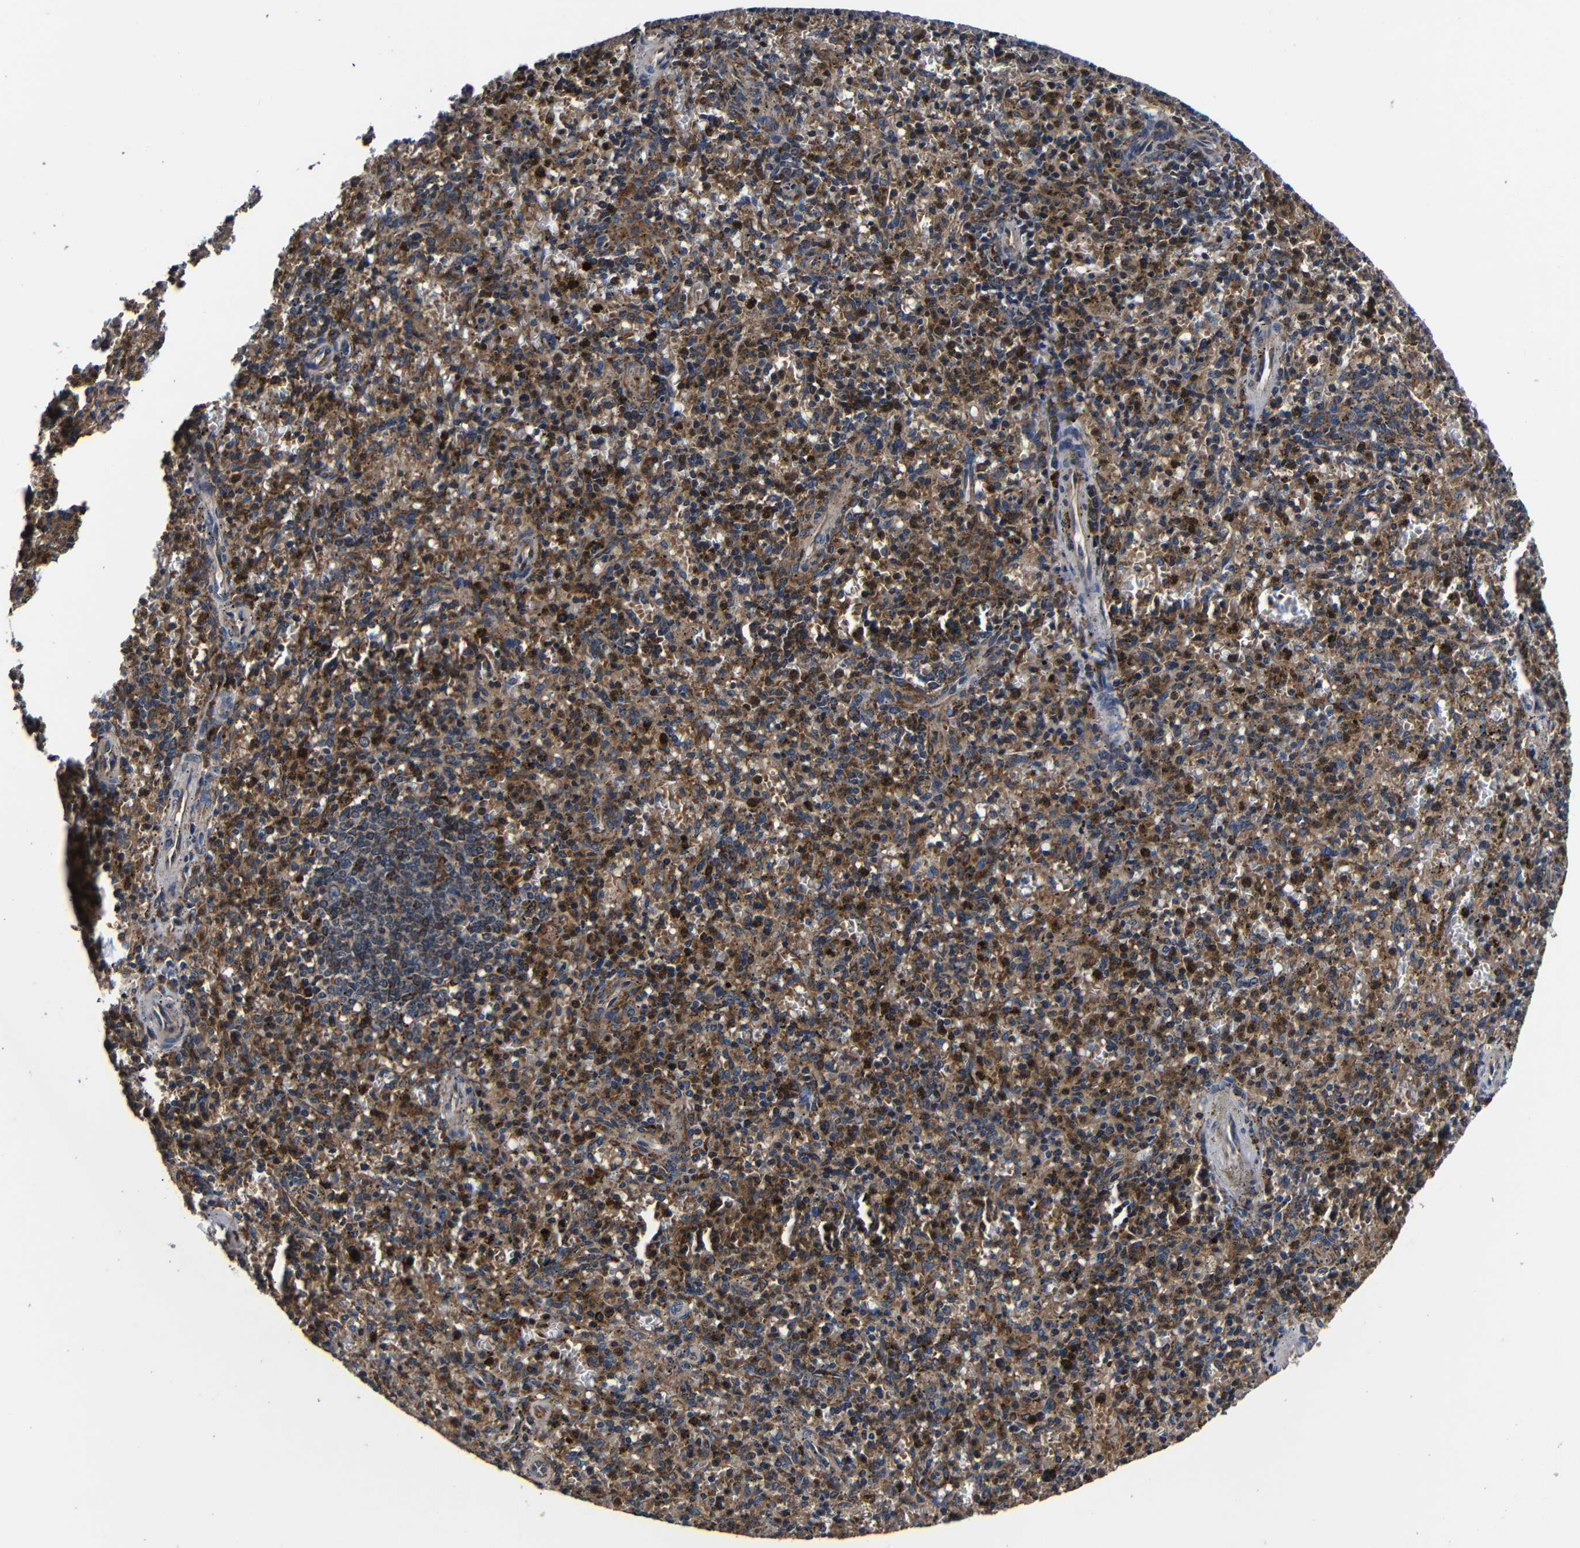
{"staining": {"intensity": "moderate", "quantity": "25%-75%", "location": "cytoplasmic/membranous"}, "tissue": "spleen", "cell_type": "Cells in red pulp", "image_type": "normal", "snomed": [{"axis": "morphology", "description": "Normal tissue, NOS"}, {"axis": "topography", "description": "Spleen"}], "caption": "Moderate cytoplasmic/membranous positivity is present in approximately 25%-75% of cells in red pulp in normal spleen.", "gene": "SCN9A", "patient": {"sex": "male", "age": 72}}